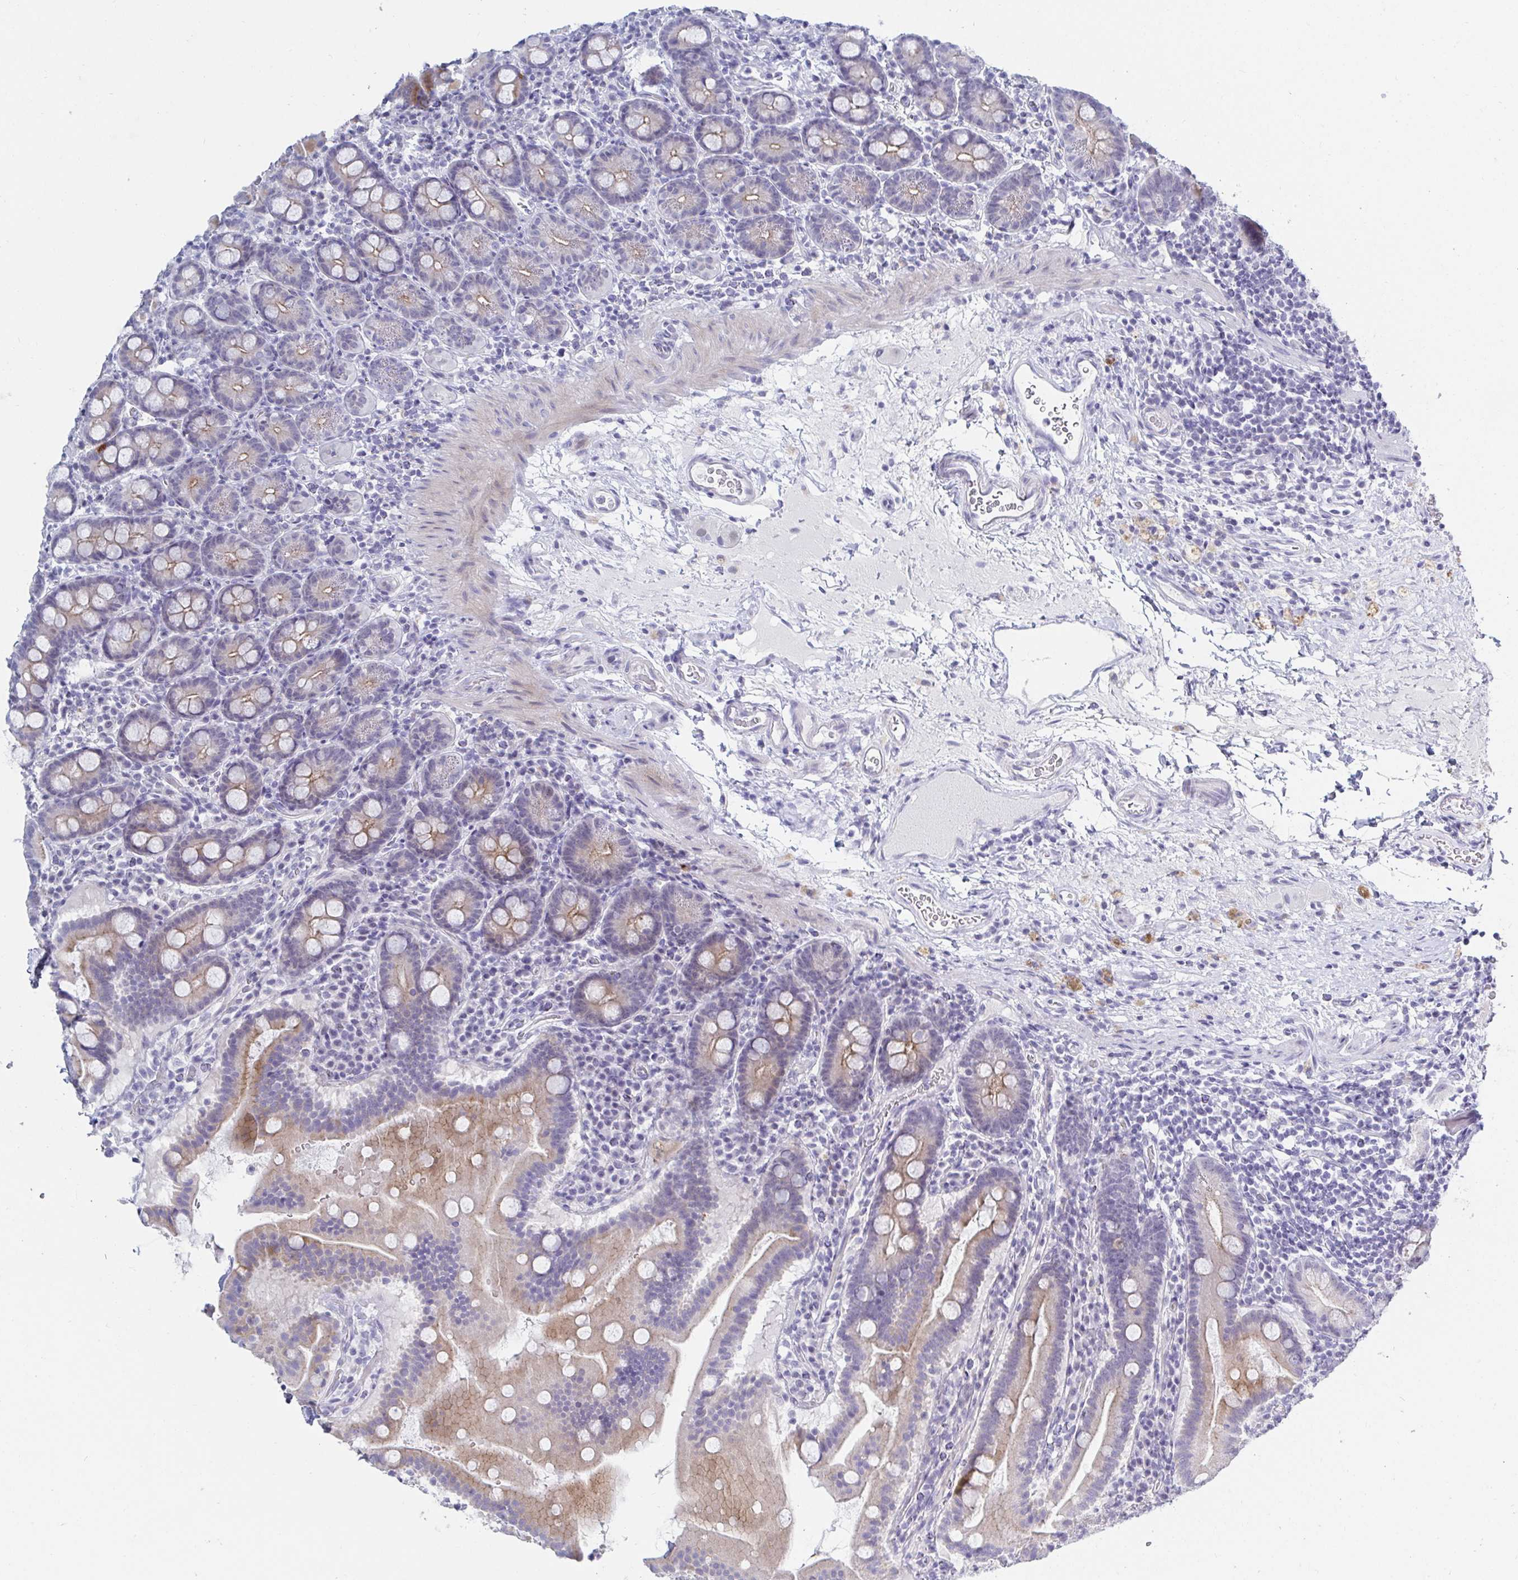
{"staining": {"intensity": "weak", "quantity": "25%-75%", "location": "cytoplasmic/membranous"}, "tissue": "small intestine", "cell_type": "Glandular cells", "image_type": "normal", "snomed": [{"axis": "morphology", "description": "Normal tissue, NOS"}, {"axis": "topography", "description": "Small intestine"}], "caption": "Glandular cells display weak cytoplasmic/membranous staining in about 25%-75% of cells in unremarkable small intestine. The staining is performed using DAB brown chromogen to label protein expression. The nuclei are counter-stained blue using hematoxylin.", "gene": "OR10K1", "patient": {"sex": "male", "age": 26}}